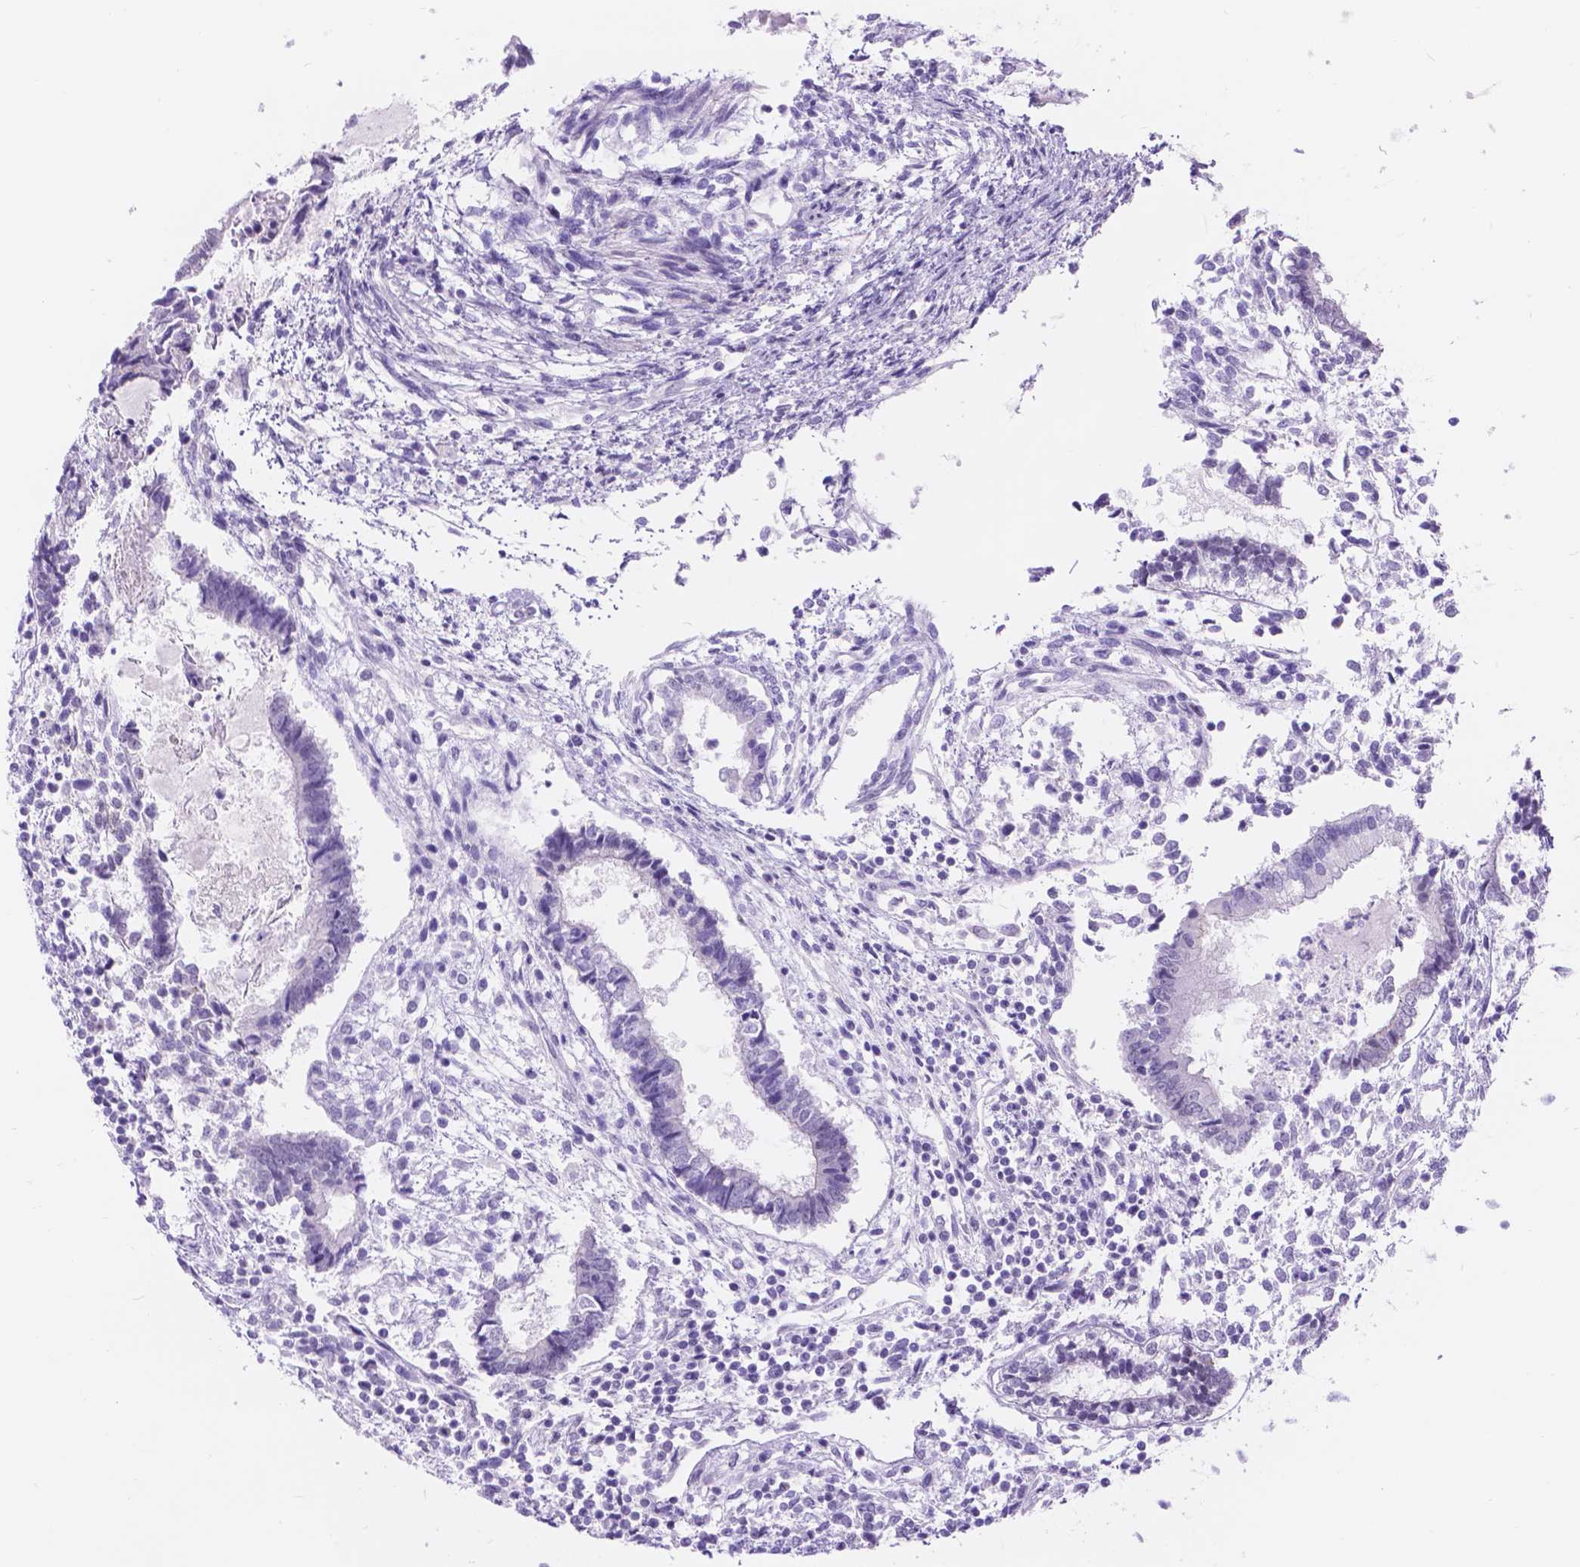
{"staining": {"intensity": "negative", "quantity": "none", "location": "none"}, "tissue": "testis cancer", "cell_type": "Tumor cells", "image_type": "cancer", "snomed": [{"axis": "morphology", "description": "Carcinoma, Embryonal, NOS"}, {"axis": "topography", "description": "Testis"}], "caption": "This is an immunohistochemistry (IHC) micrograph of testis embryonal carcinoma. There is no expression in tumor cells.", "gene": "DCC", "patient": {"sex": "male", "age": 37}}